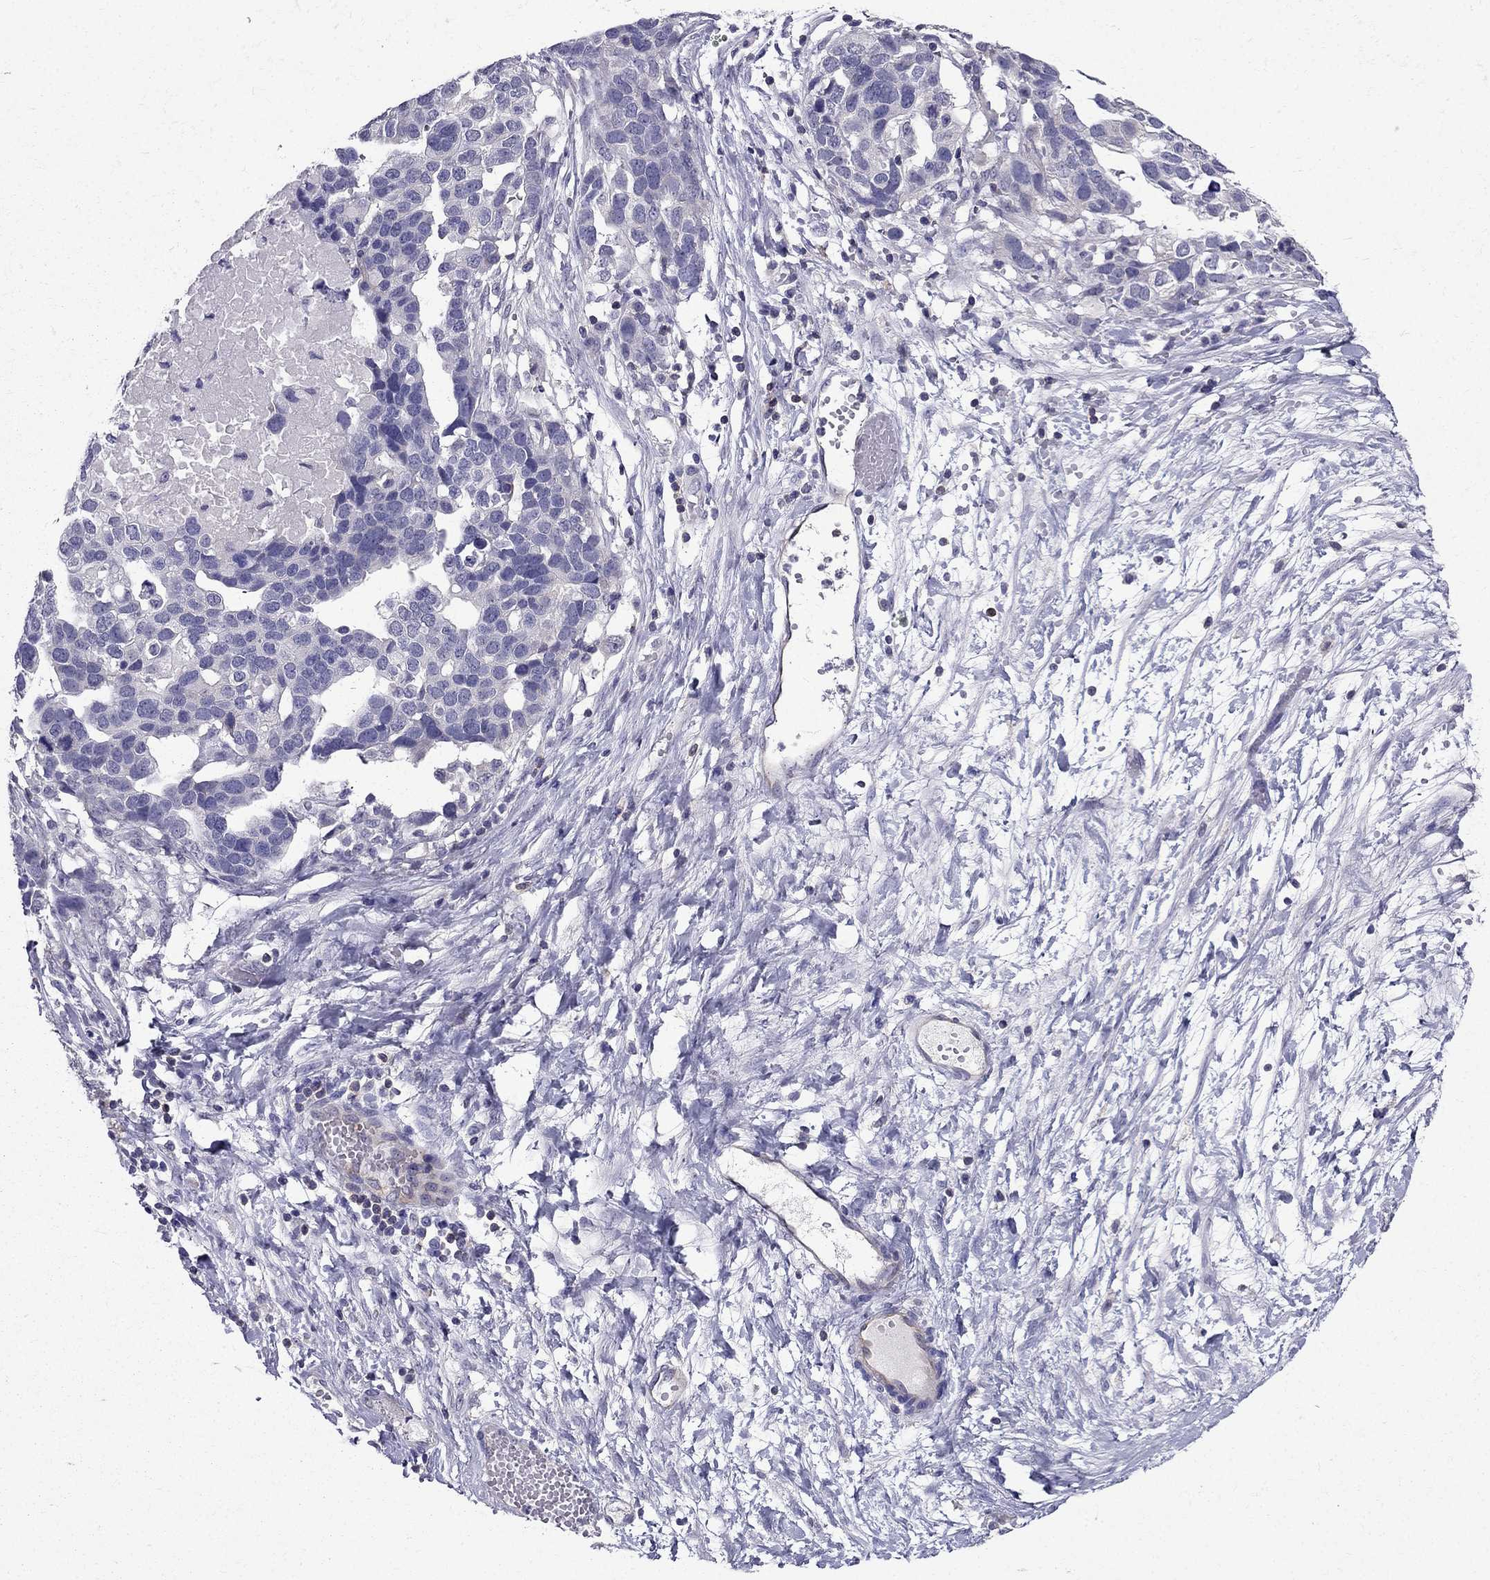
{"staining": {"intensity": "negative", "quantity": "none", "location": "none"}, "tissue": "ovarian cancer", "cell_type": "Tumor cells", "image_type": "cancer", "snomed": [{"axis": "morphology", "description": "Cystadenocarcinoma, serous, NOS"}, {"axis": "topography", "description": "Ovary"}], "caption": "Immunohistochemistry histopathology image of ovarian cancer stained for a protein (brown), which shows no expression in tumor cells.", "gene": "AAK1", "patient": {"sex": "female", "age": 54}}